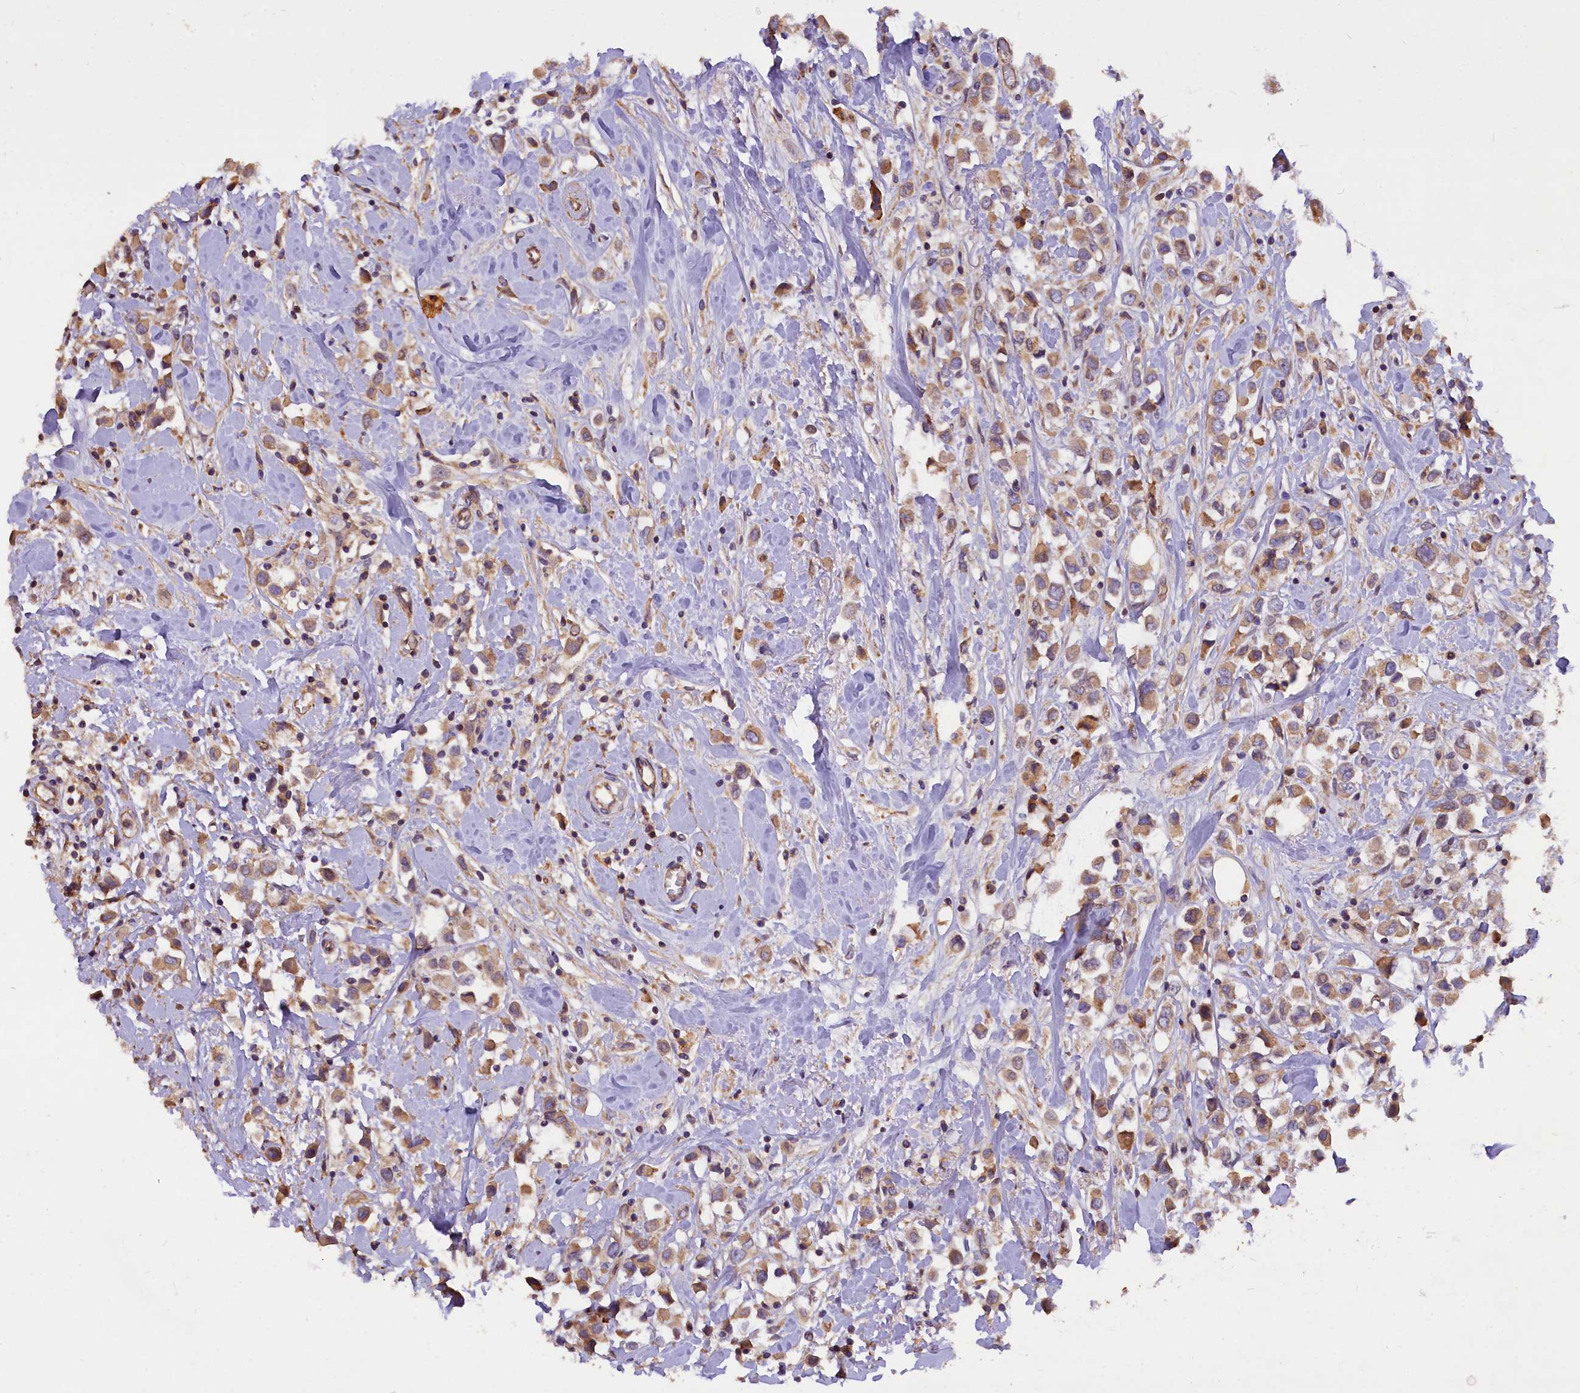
{"staining": {"intensity": "moderate", "quantity": ">75%", "location": "cytoplasmic/membranous"}, "tissue": "breast cancer", "cell_type": "Tumor cells", "image_type": "cancer", "snomed": [{"axis": "morphology", "description": "Duct carcinoma"}, {"axis": "topography", "description": "Breast"}], "caption": "IHC micrograph of neoplastic tissue: breast invasive ductal carcinoma stained using IHC demonstrates medium levels of moderate protein expression localized specifically in the cytoplasmic/membranous of tumor cells, appearing as a cytoplasmic/membranous brown color.", "gene": "ERMARD", "patient": {"sex": "female", "age": 61}}